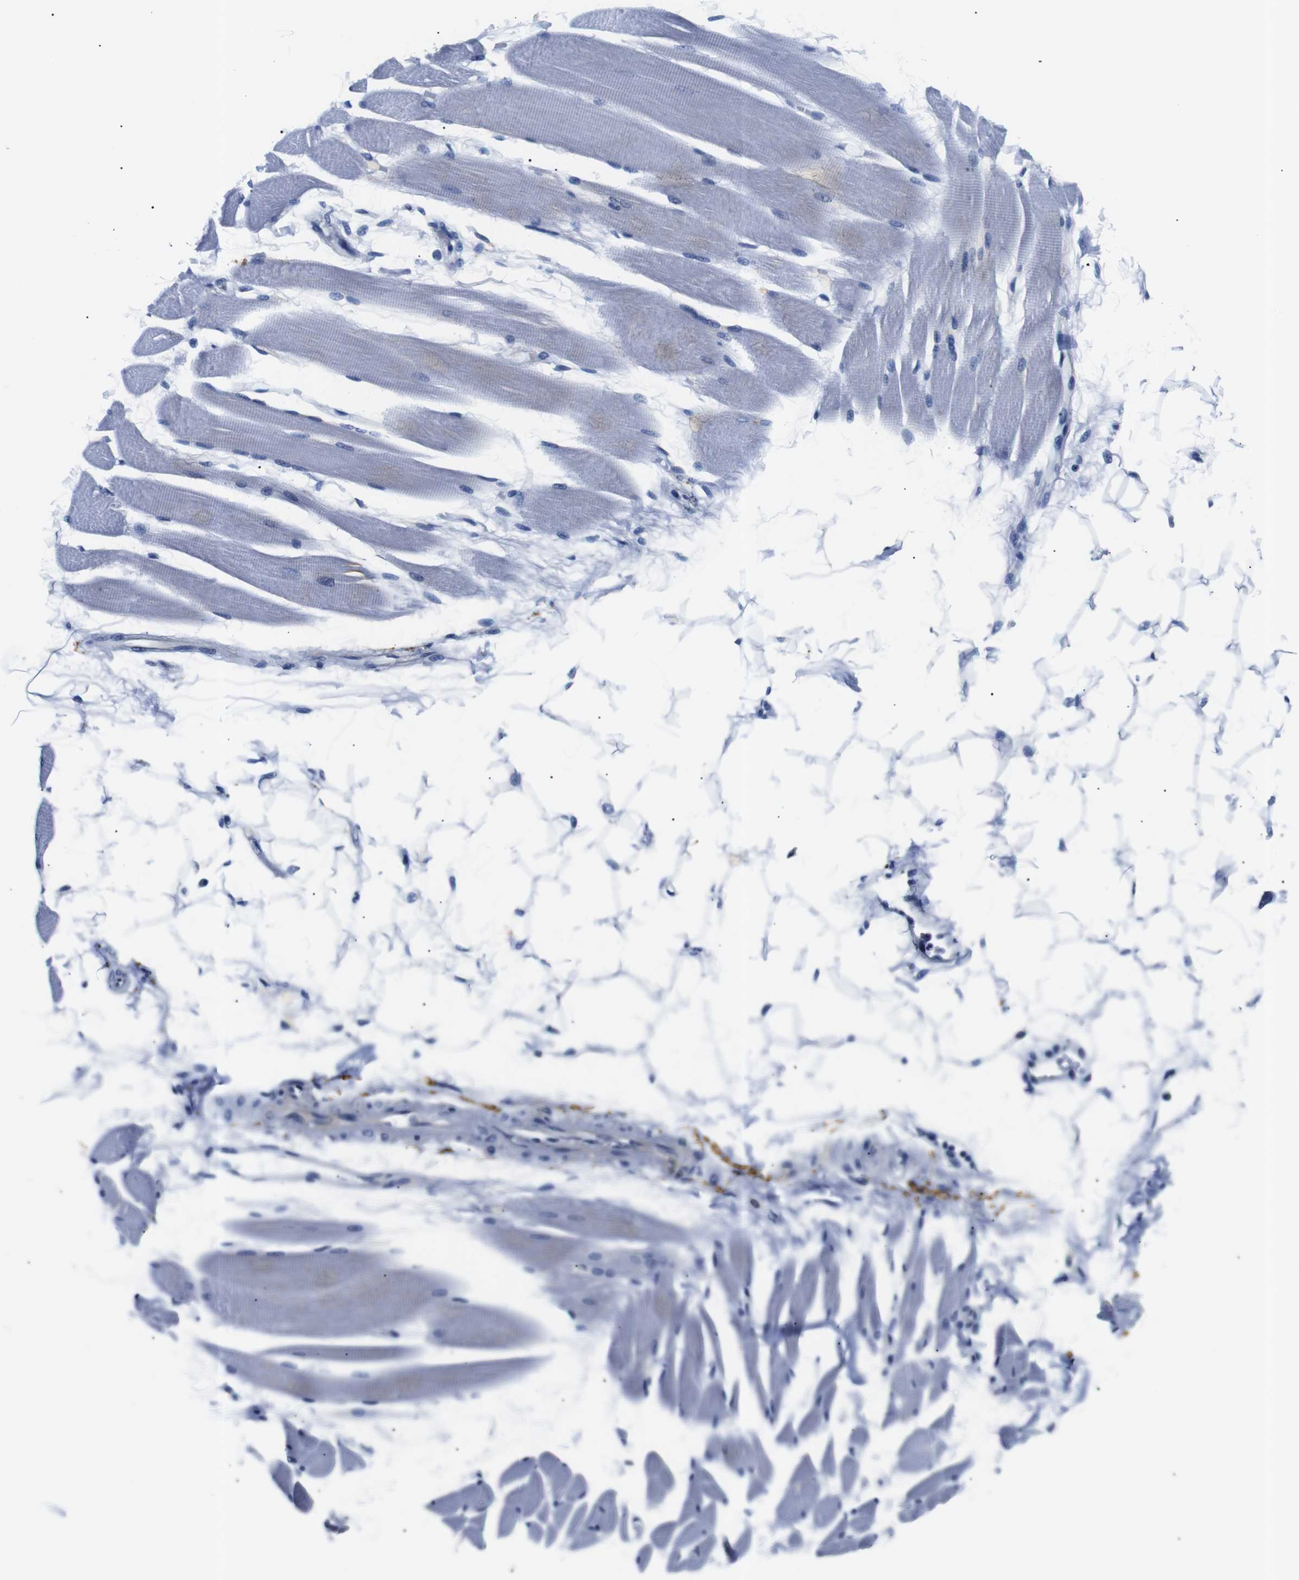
{"staining": {"intensity": "negative", "quantity": "none", "location": "none"}, "tissue": "skeletal muscle", "cell_type": "Myocytes", "image_type": "normal", "snomed": [{"axis": "morphology", "description": "Normal tissue, NOS"}, {"axis": "topography", "description": "Skeletal muscle"}, {"axis": "topography", "description": "Oral tissue"}, {"axis": "topography", "description": "Peripheral nerve tissue"}], "caption": "Myocytes show no significant protein expression in normal skeletal muscle.", "gene": "GAP43", "patient": {"sex": "female", "age": 84}}